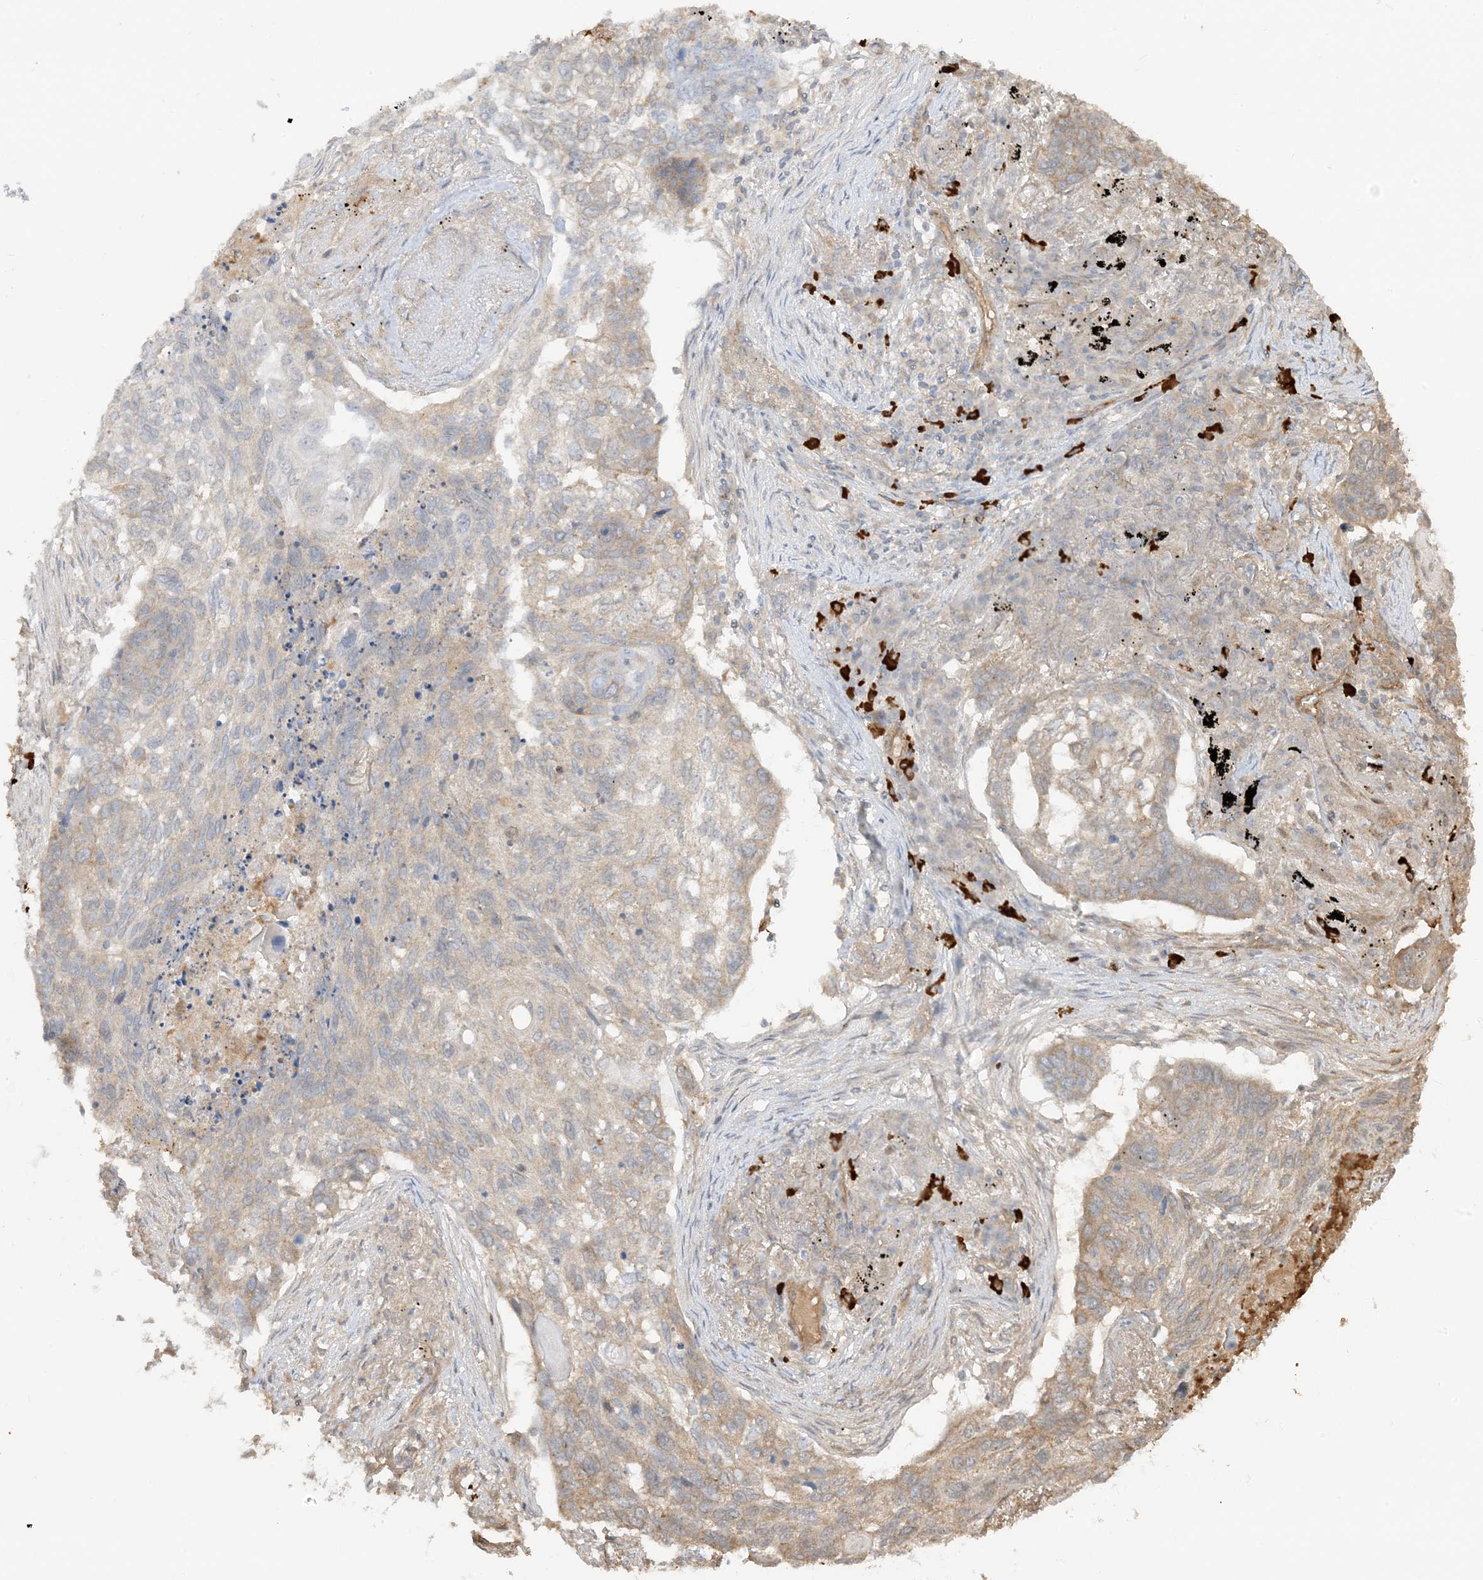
{"staining": {"intensity": "weak", "quantity": "25%-75%", "location": "cytoplasmic/membranous"}, "tissue": "lung cancer", "cell_type": "Tumor cells", "image_type": "cancer", "snomed": [{"axis": "morphology", "description": "Squamous cell carcinoma, NOS"}, {"axis": "topography", "description": "Lung"}], "caption": "DAB immunohistochemical staining of human squamous cell carcinoma (lung) demonstrates weak cytoplasmic/membranous protein staining in about 25%-75% of tumor cells.", "gene": "UBAP2L", "patient": {"sex": "female", "age": 63}}